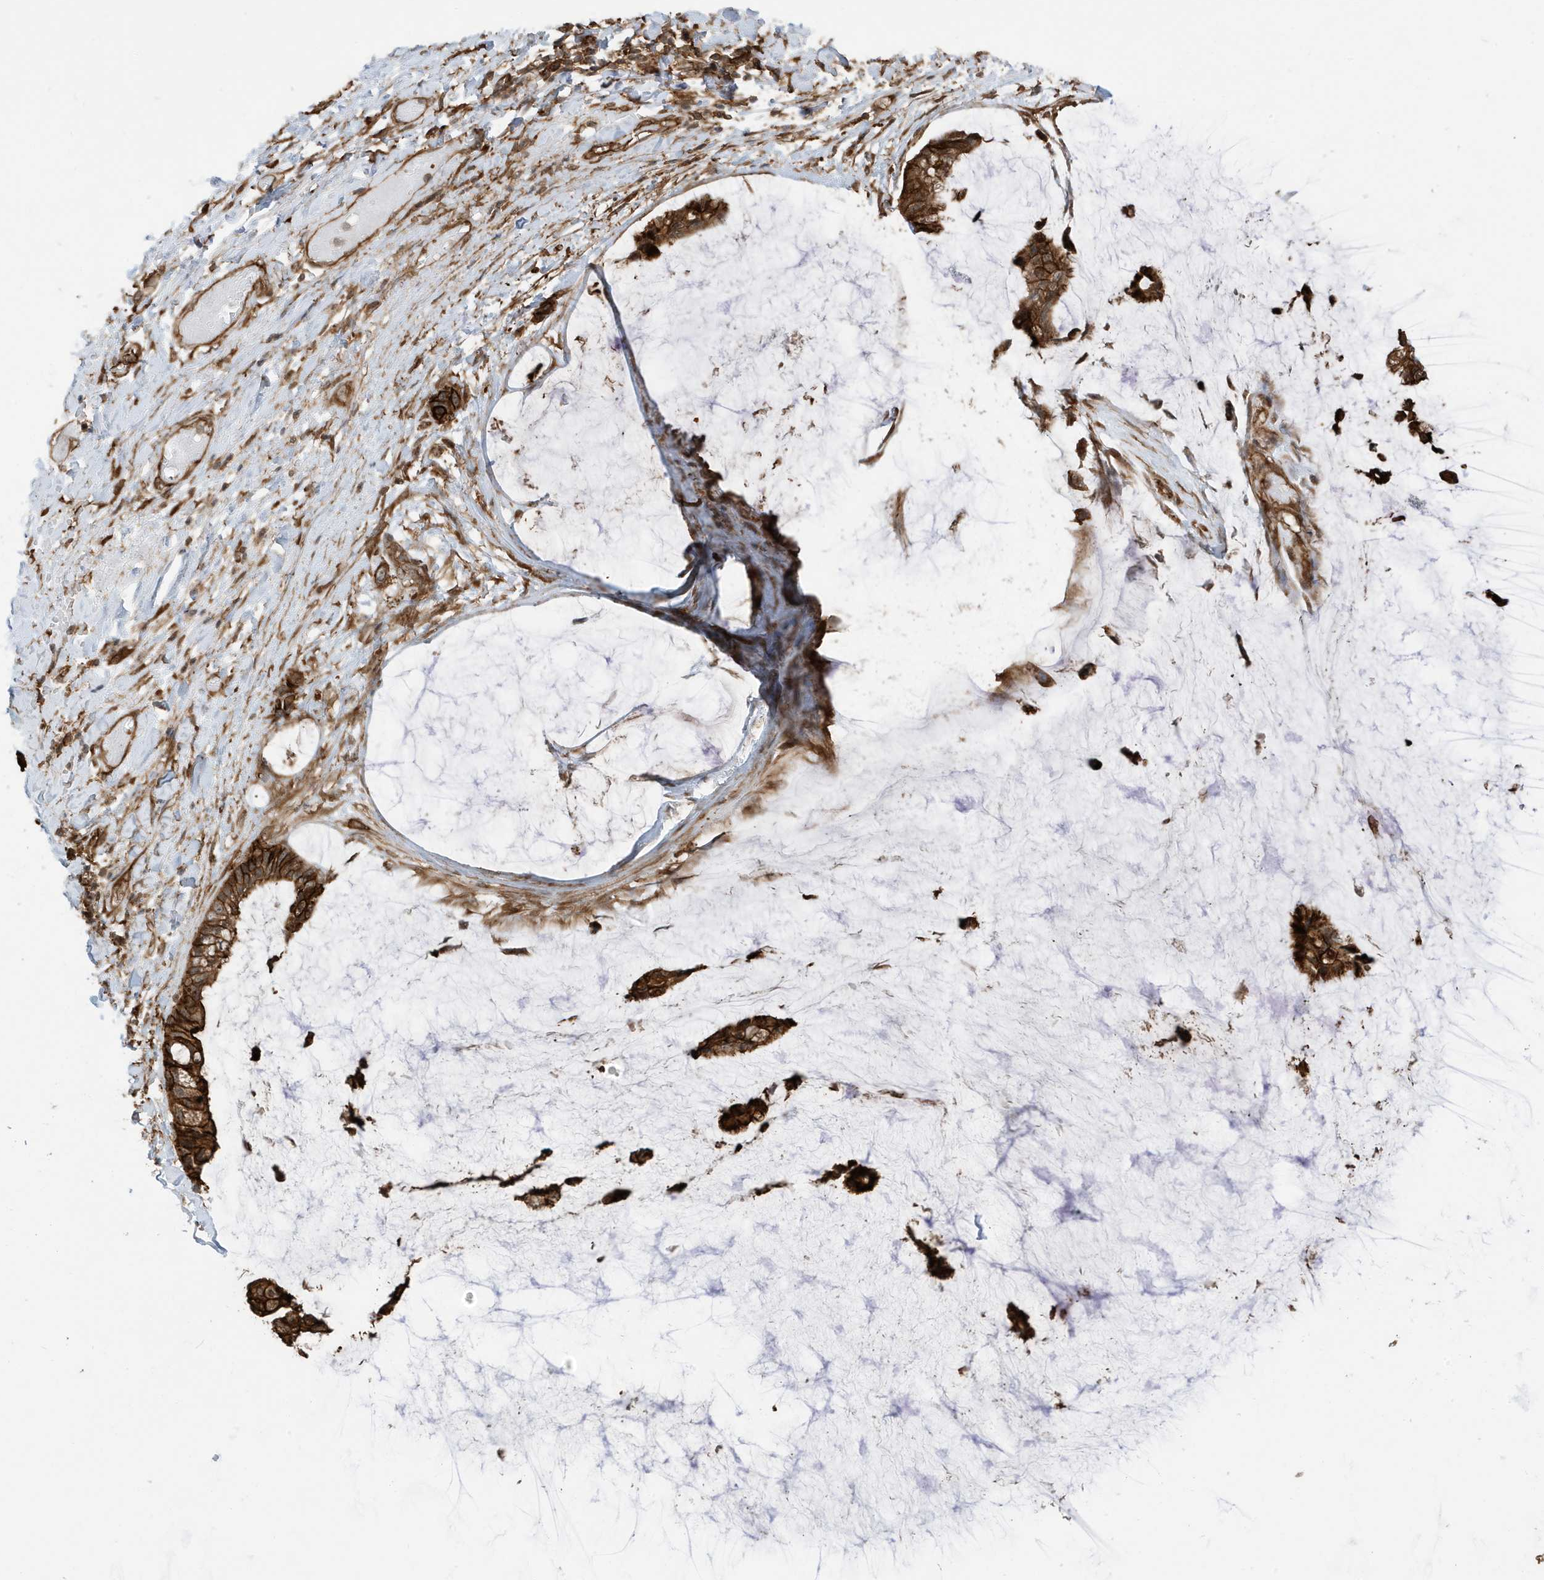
{"staining": {"intensity": "strong", "quantity": ">75%", "location": "cytoplasmic/membranous"}, "tissue": "ovarian cancer", "cell_type": "Tumor cells", "image_type": "cancer", "snomed": [{"axis": "morphology", "description": "Cystadenocarcinoma, mucinous, NOS"}, {"axis": "topography", "description": "Ovary"}], "caption": "Mucinous cystadenocarcinoma (ovarian) was stained to show a protein in brown. There is high levels of strong cytoplasmic/membranous positivity in approximately >75% of tumor cells.", "gene": "CDC42EP3", "patient": {"sex": "female", "age": 39}}